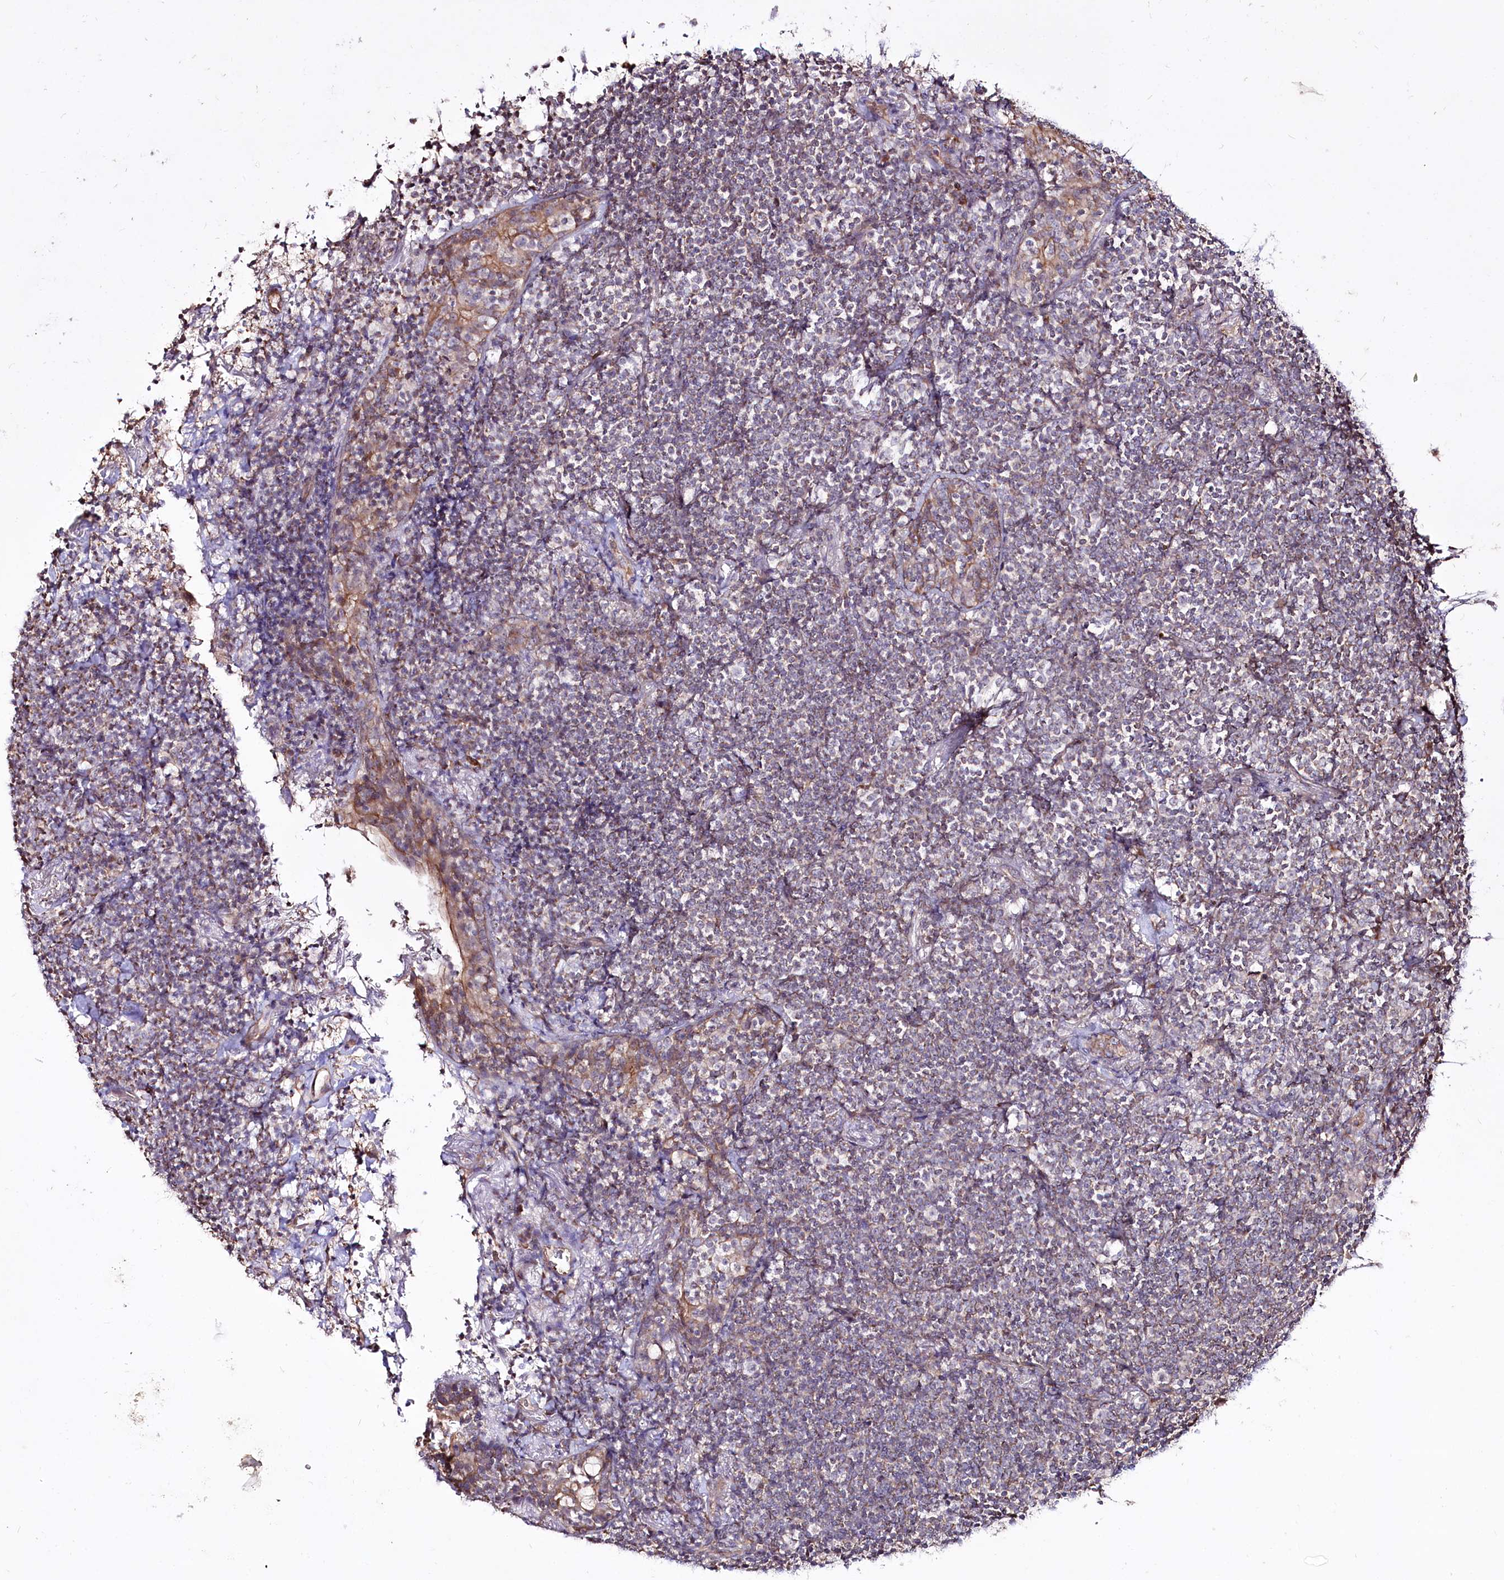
{"staining": {"intensity": "negative", "quantity": "none", "location": "none"}, "tissue": "lymphoma", "cell_type": "Tumor cells", "image_type": "cancer", "snomed": [{"axis": "morphology", "description": "Malignant lymphoma, non-Hodgkin's type, Low grade"}, {"axis": "topography", "description": "Lung"}], "caption": "Micrograph shows no significant protein positivity in tumor cells of lymphoma.", "gene": "REXO2", "patient": {"sex": "female", "age": 71}}